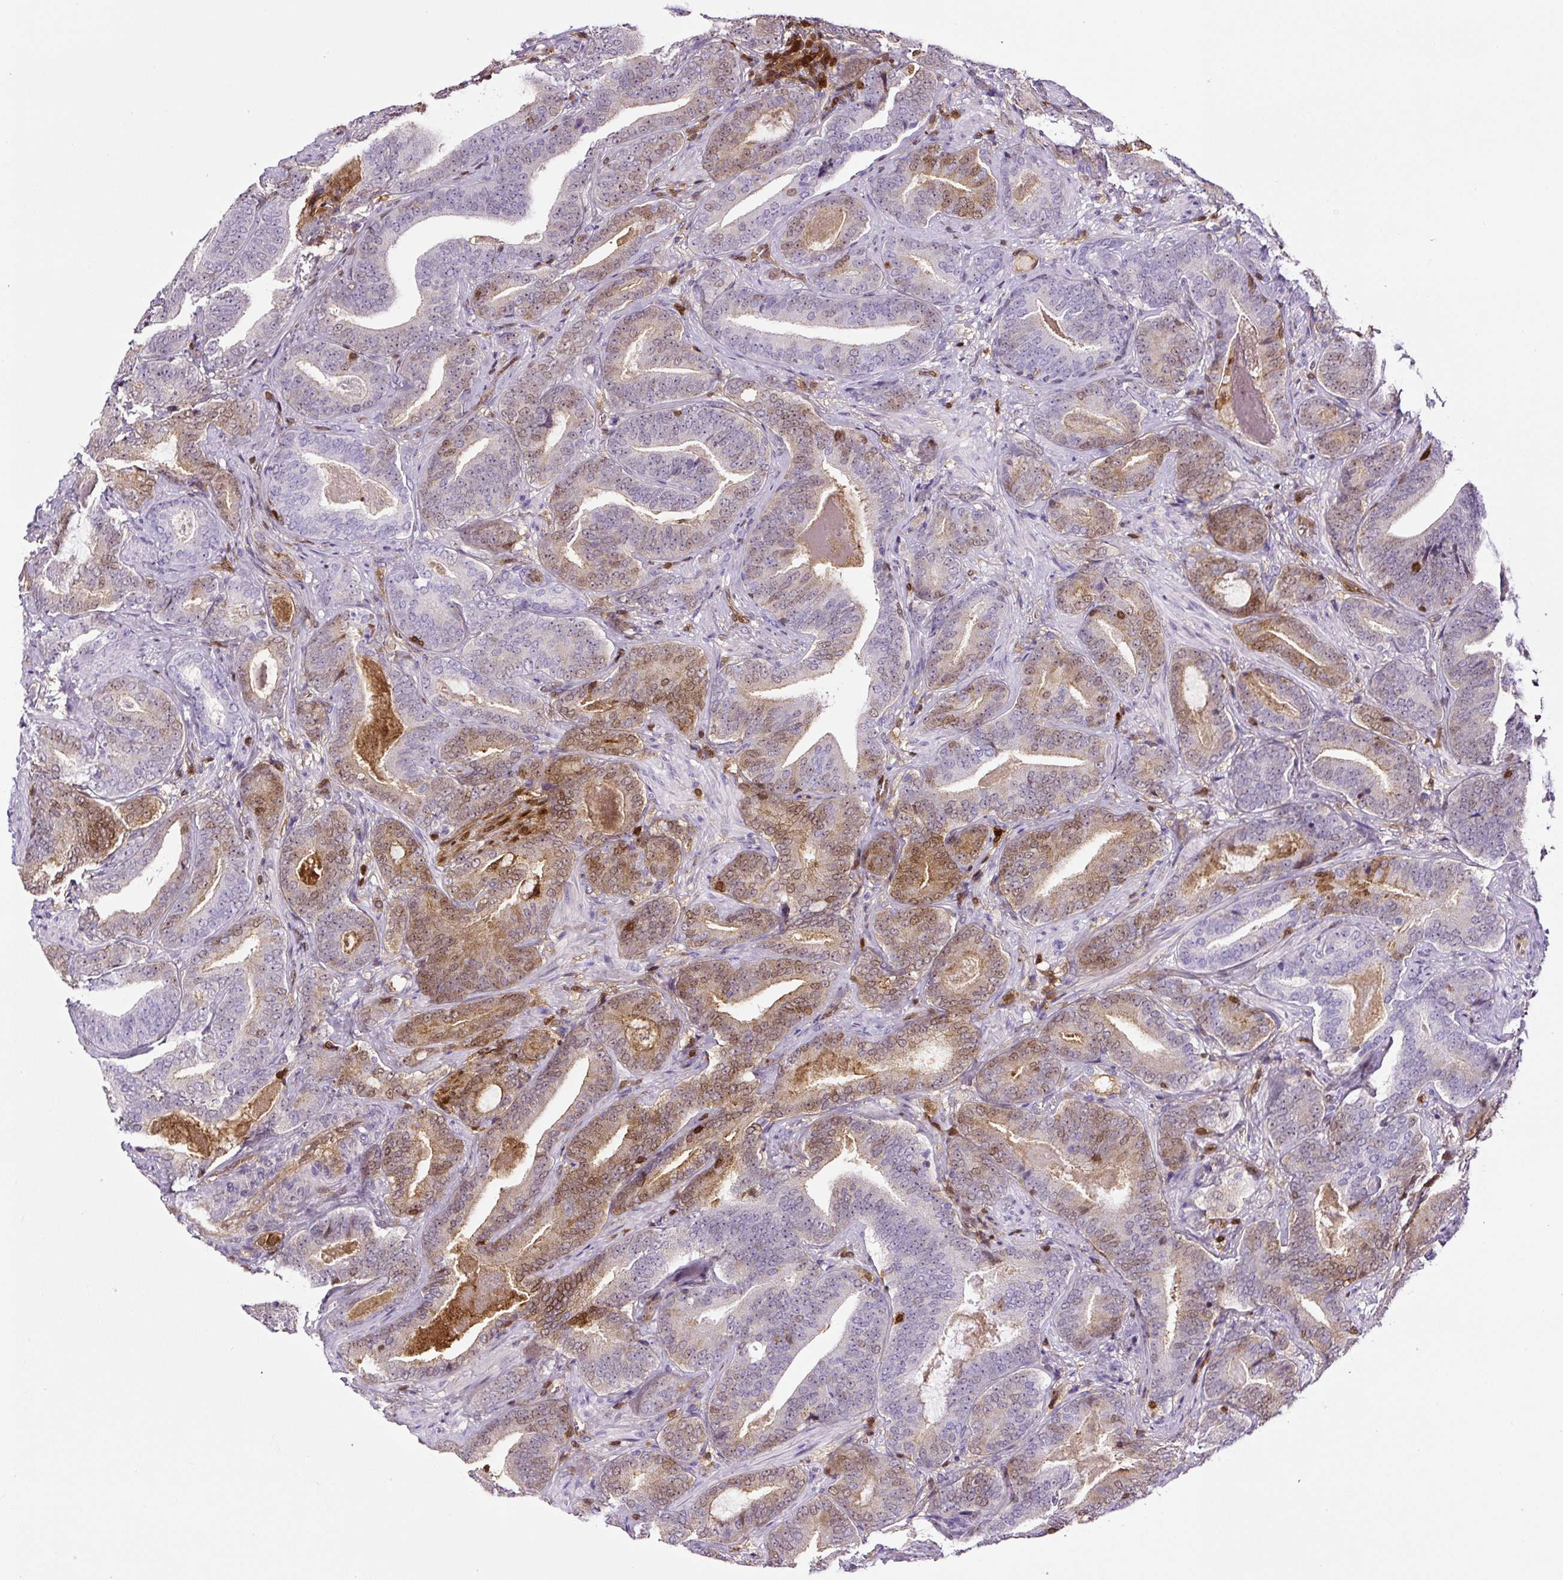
{"staining": {"intensity": "moderate", "quantity": "25%-75%", "location": "cytoplasmic/membranous,nuclear"}, "tissue": "prostate cancer", "cell_type": "Tumor cells", "image_type": "cancer", "snomed": [{"axis": "morphology", "description": "Adenocarcinoma, Low grade"}, {"axis": "topography", "description": "Prostate and seminal vesicle, NOS"}], "caption": "Prostate adenocarcinoma (low-grade) stained with a brown dye exhibits moderate cytoplasmic/membranous and nuclear positive expression in approximately 25%-75% of tumor cells.", "gene": "ANXA1", "patient": {"sex": "male", "age": 61}}